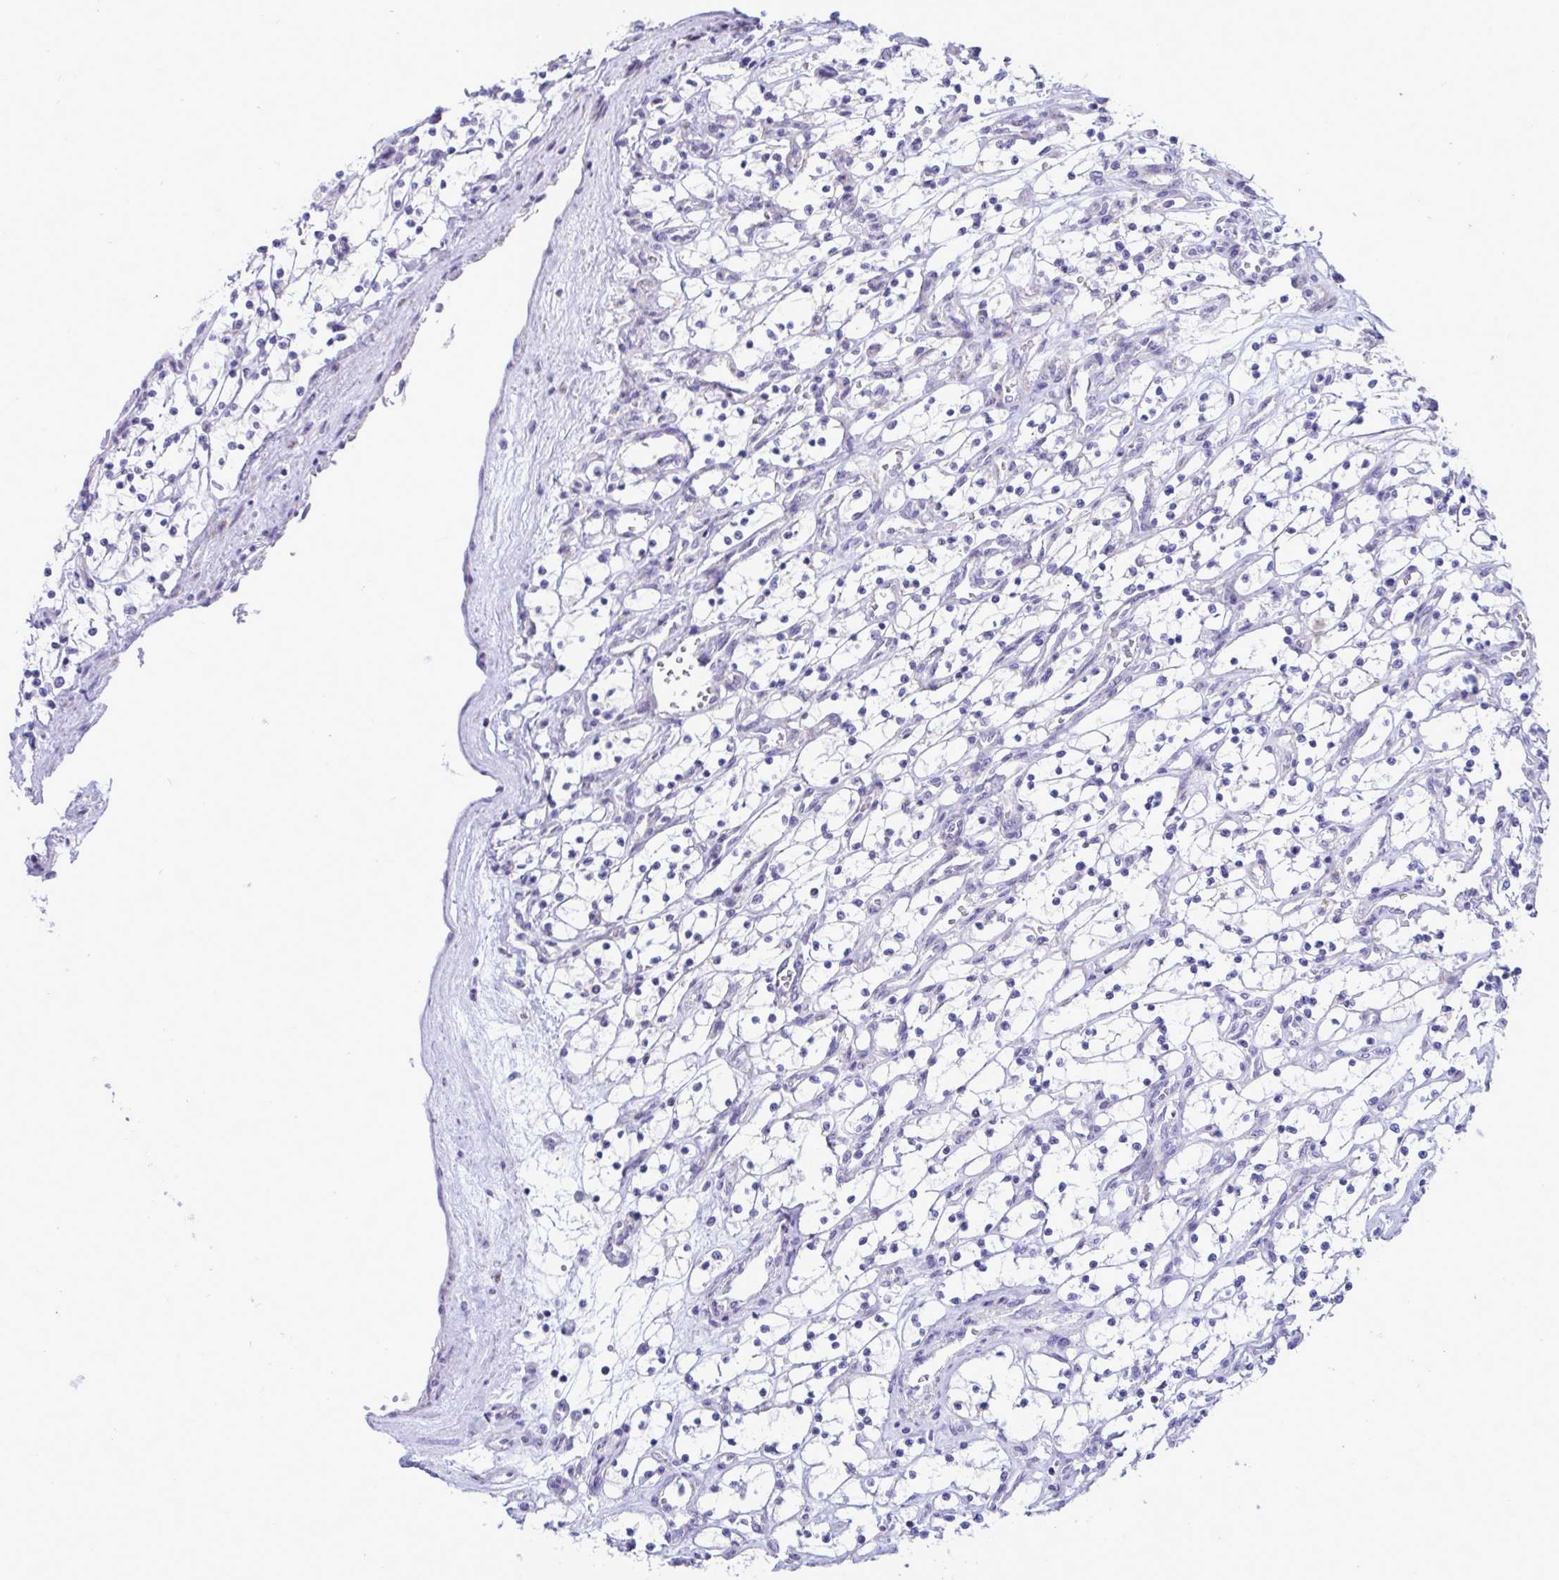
{"staining": {"intensity": "negative", "quantity": "none", "location": "none"}, "tissue": "renal cancer", "cell_type": "Tumor cells", "image_type": "cancer", "snomed": [{"axis": "morphology", "description": "Adenocarcinoma, NOS"}, {"axis": "topography", "description": "Kidney"}], "caption": "High magnification brightfield microscopy of renal adenocarcinoma stained with DAB (3,3'-diaminobenzidine) (brown) and counterstained with hematoxylin (blue): tumor cells show no significant expression.", "gene": "DTX3", "patient": {"sex": "female", "age": 69}}